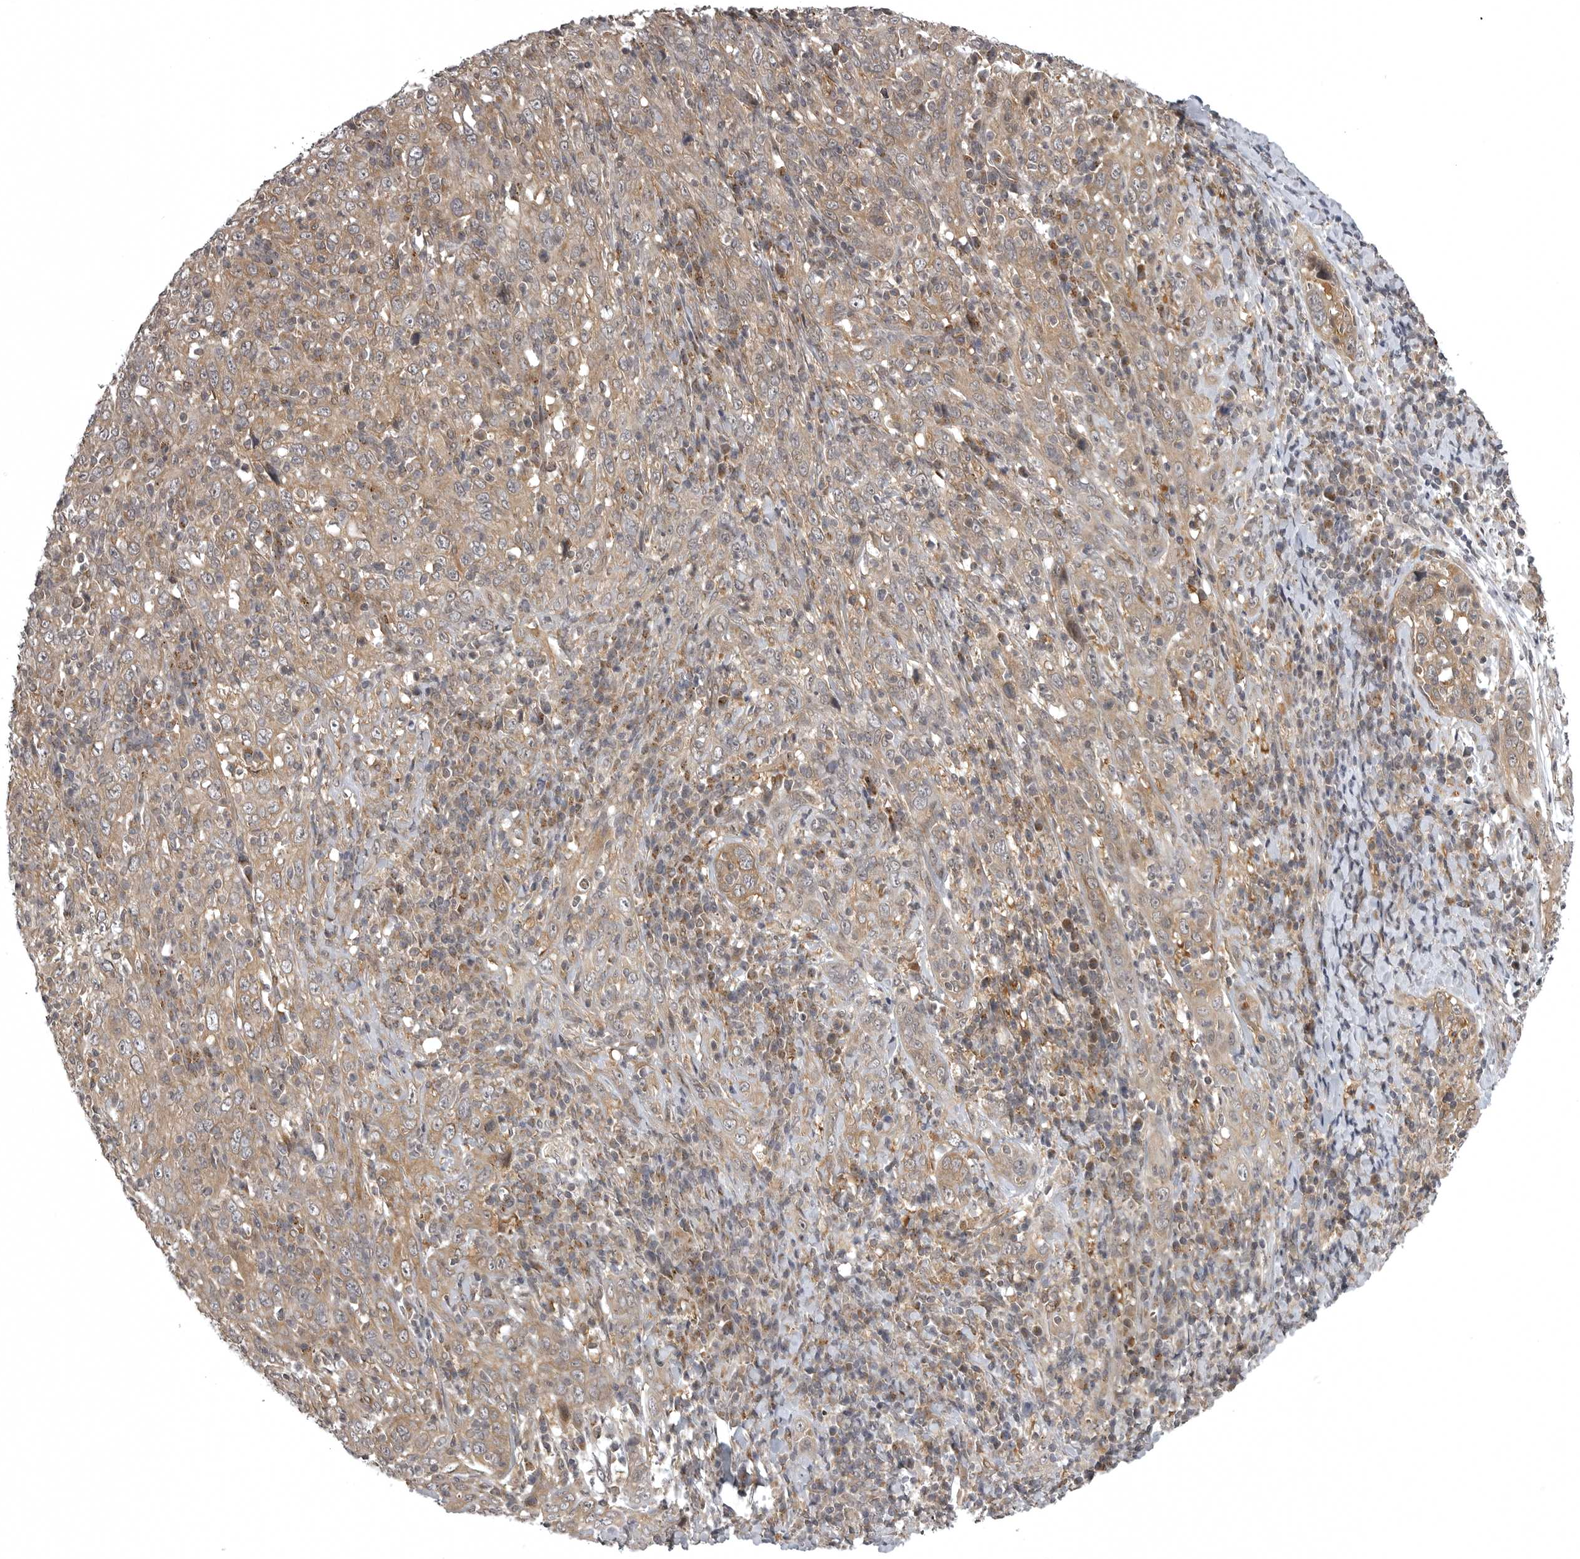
{"staining": {"intensity": "moderate", "quantity": ">75%", "location": "cytoplasmic/membranous"}, "tissue": "cervical cancer", "cell_type": "Tumor cells", "image_type": "cancer", "snomed": [{"axis": "morphology", "description": "Squamous cell carcinoma, NOS"}, {"axis": "topography", "description": "Cervix"}], "caption": "A high-resolution photomicrograph shows IHC staining of cervical cancer, which demonstrates moderate cytoplasmic/membranous positivity in approximately >75% of tumor cells.", "gene": "SNX16", "patient": {"sex": "female", "age": 46}}